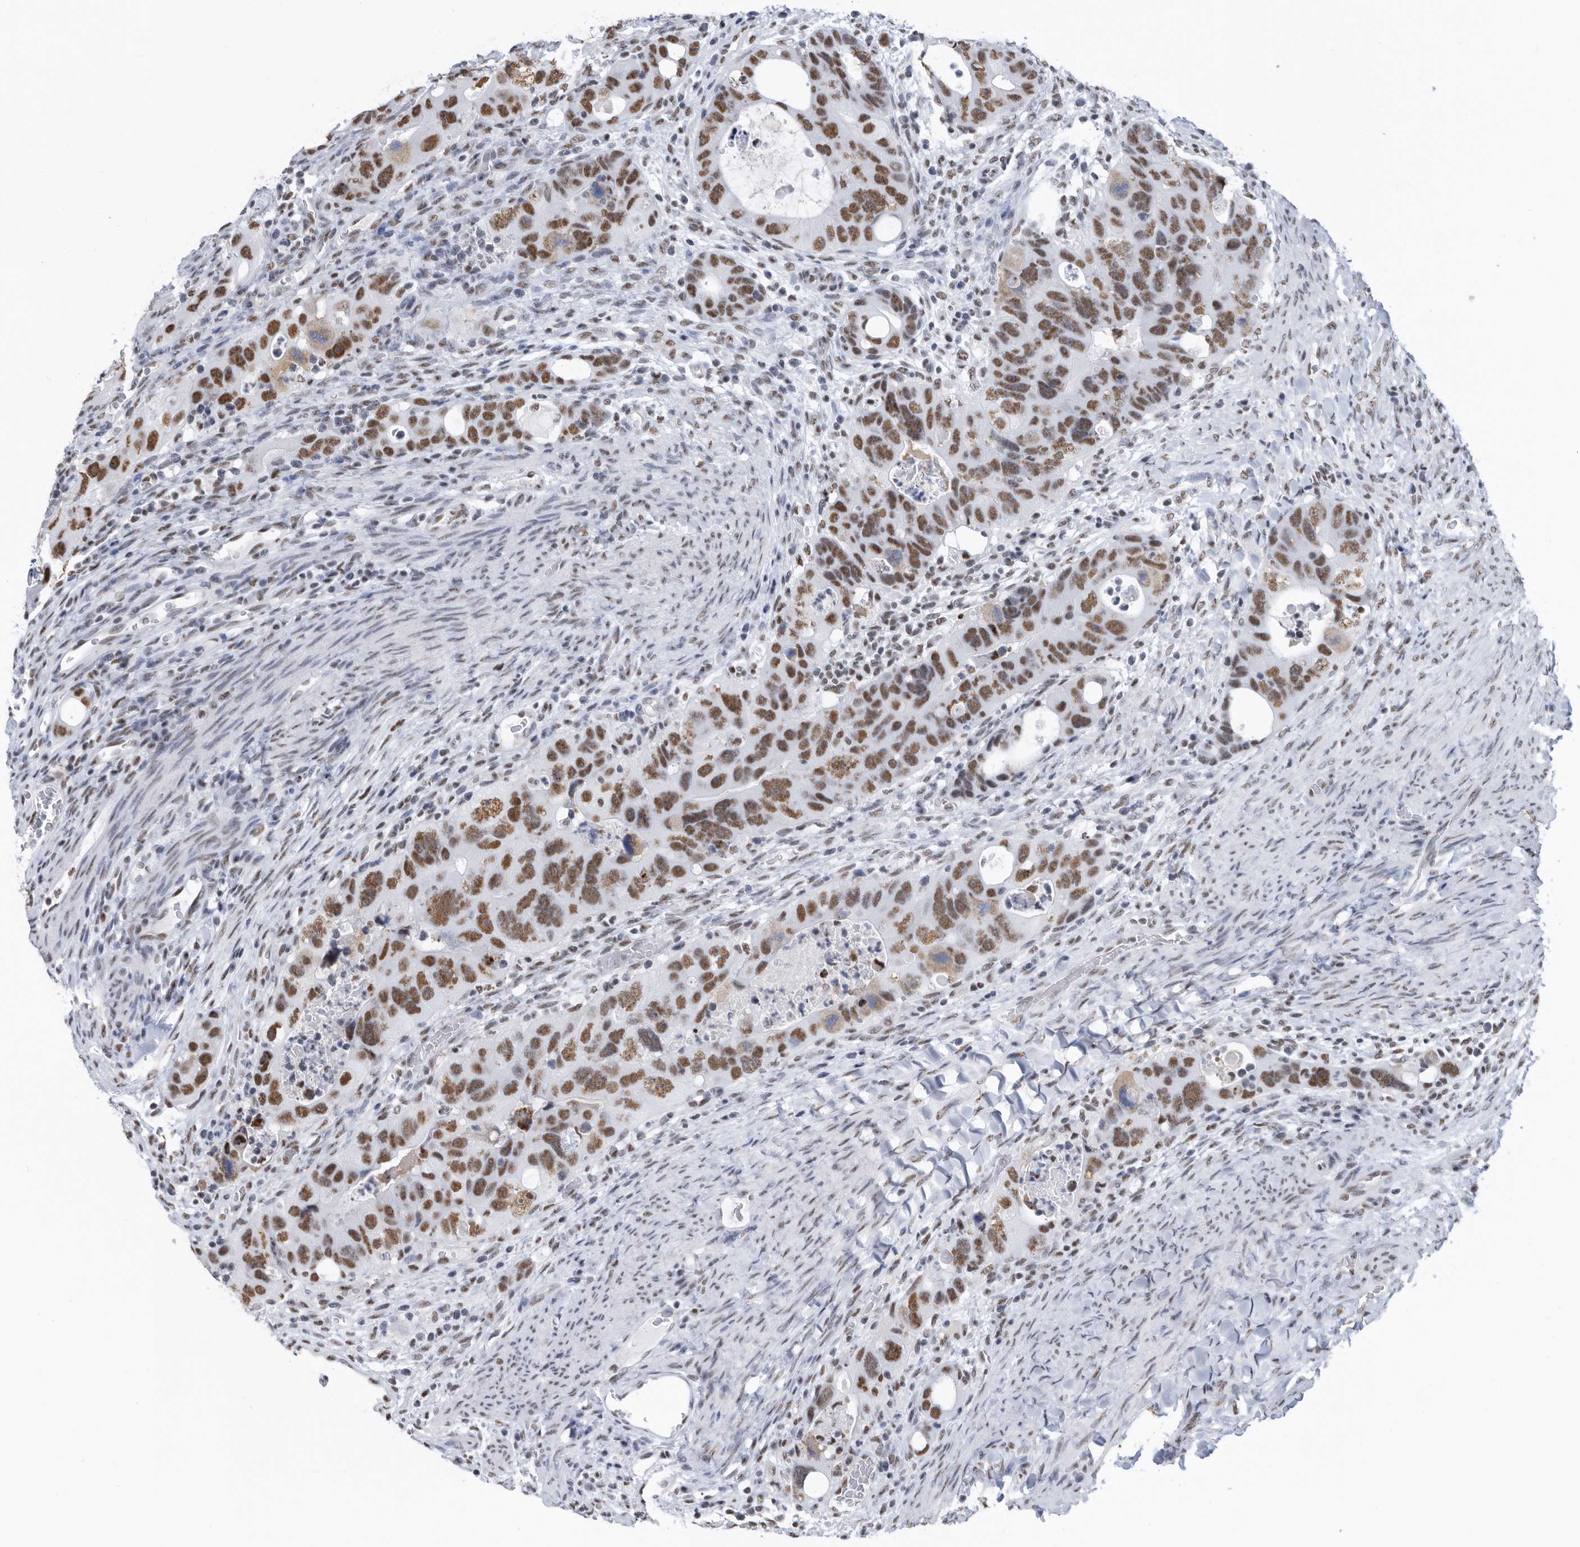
{"staining": {"intensity": "strong", "quantity": ">75%", "location": "nuclear"}, "tissue": "colorectal cancer", "cell_type": "Tumor cells", "image_type": "cancer", "snomed": [{"axis": "morphology", "description": "Adenocarcinoma, NOS"}, {"axis": "topography", "description": "Rectum"}], "caption": "Tumor cells display strong nuclear positivity in approximately >75% of cells in colorectal cancer.", "gene": "SF3A1", "patient": {"sex": "male", "age": 59}}